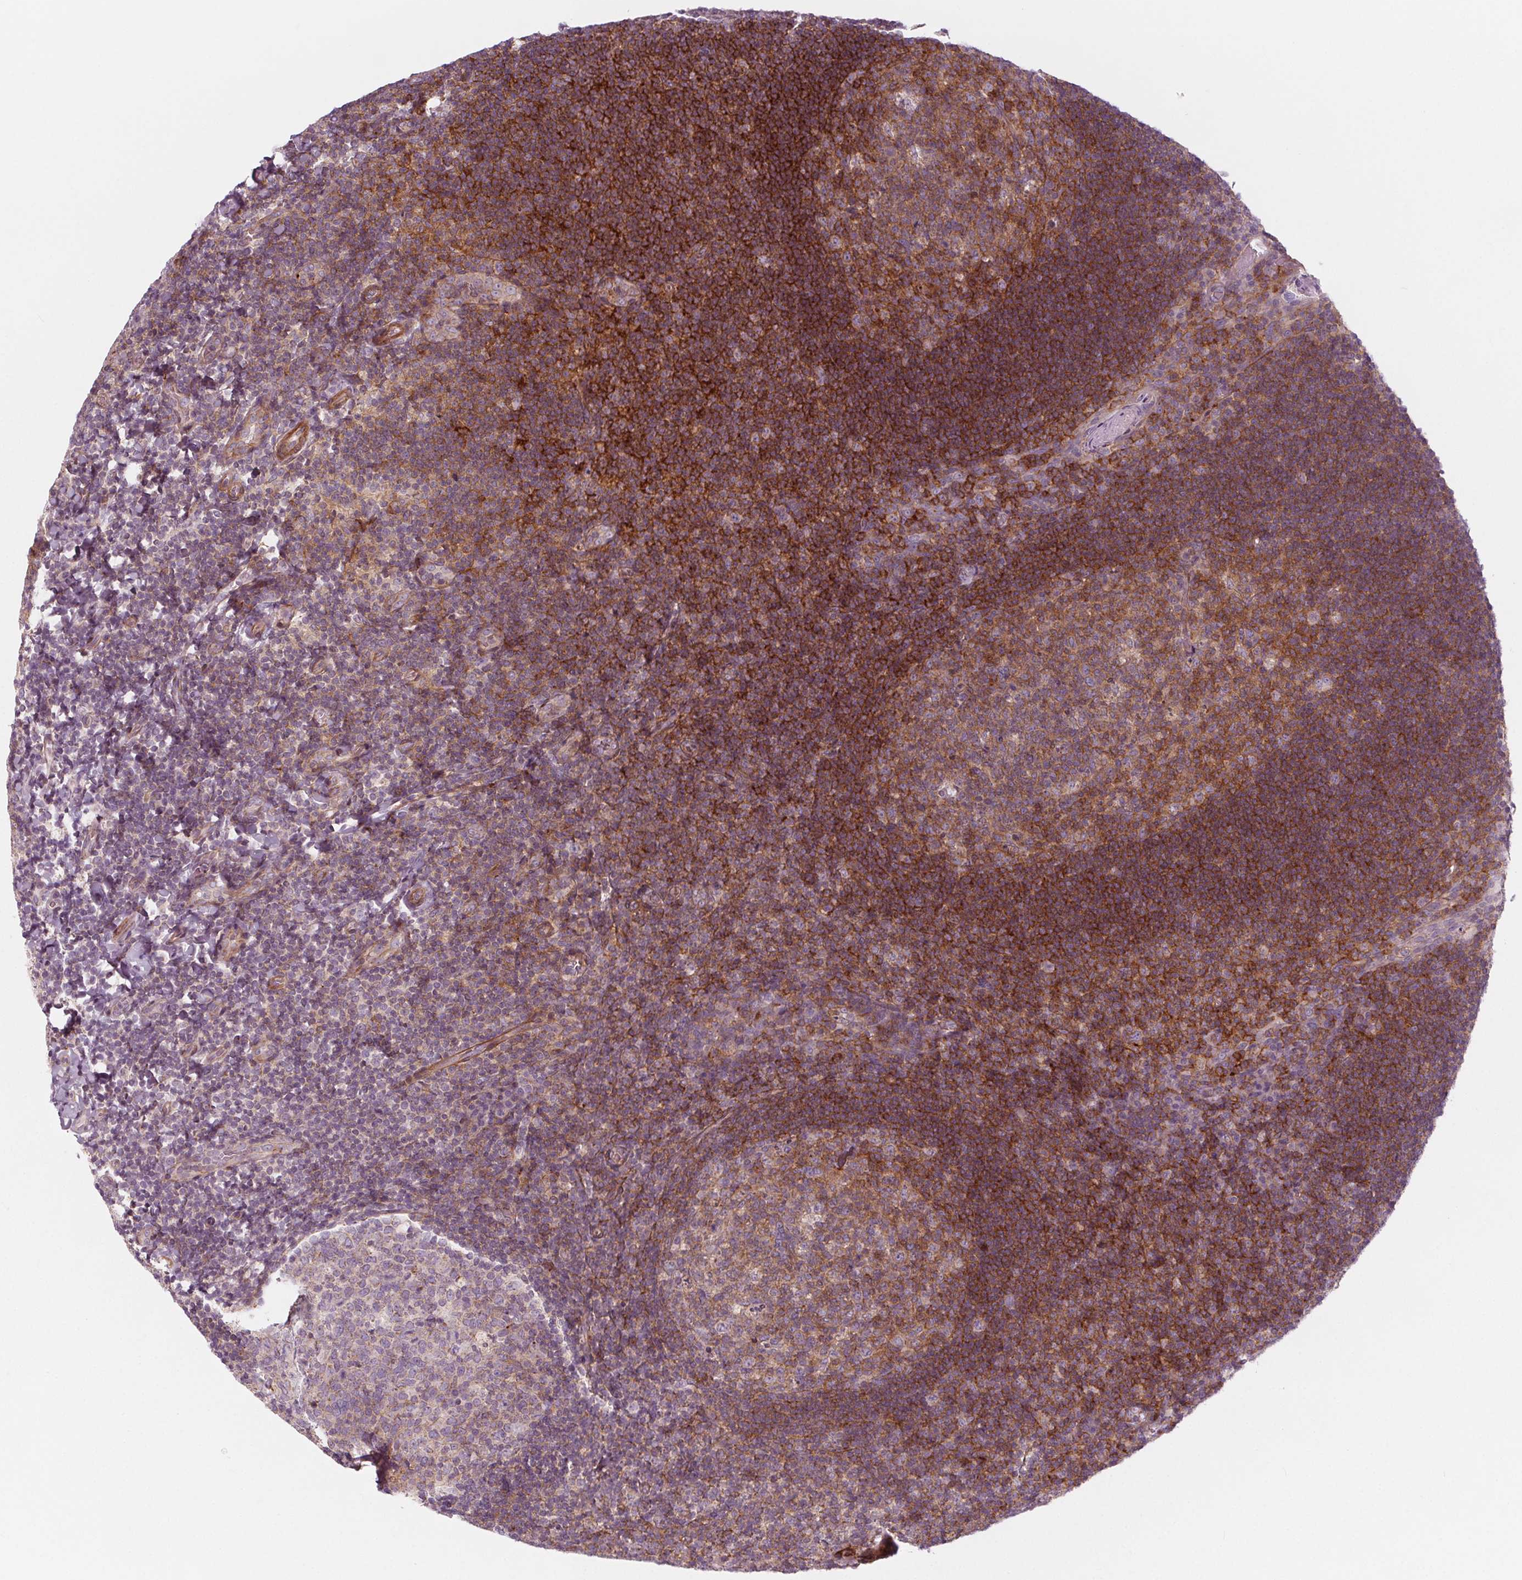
{"staining": {"intensity": "moderate", "quantity": "25%-75%", "location": "cytoplasmic/membranous"}, "tissue": "tonsil", "cell_type": "Germinal center cells", "image_type": "normal", "snomed": [{"axis": "morphology", "description": "Normal tissue, NOS"}, {"axis": "topography", "description": "Tonsil"}], "caption": "Immunohistochemistry micrograph of unremarkable human tonsil stained for a protein (brown), which exhibits medium levels of moderate cytoplasmic/membranous expression in approximately 25%-75% of germinal center cells.", "gene": "ADAM33", "patient": {"sex": "male", "age": 17}}